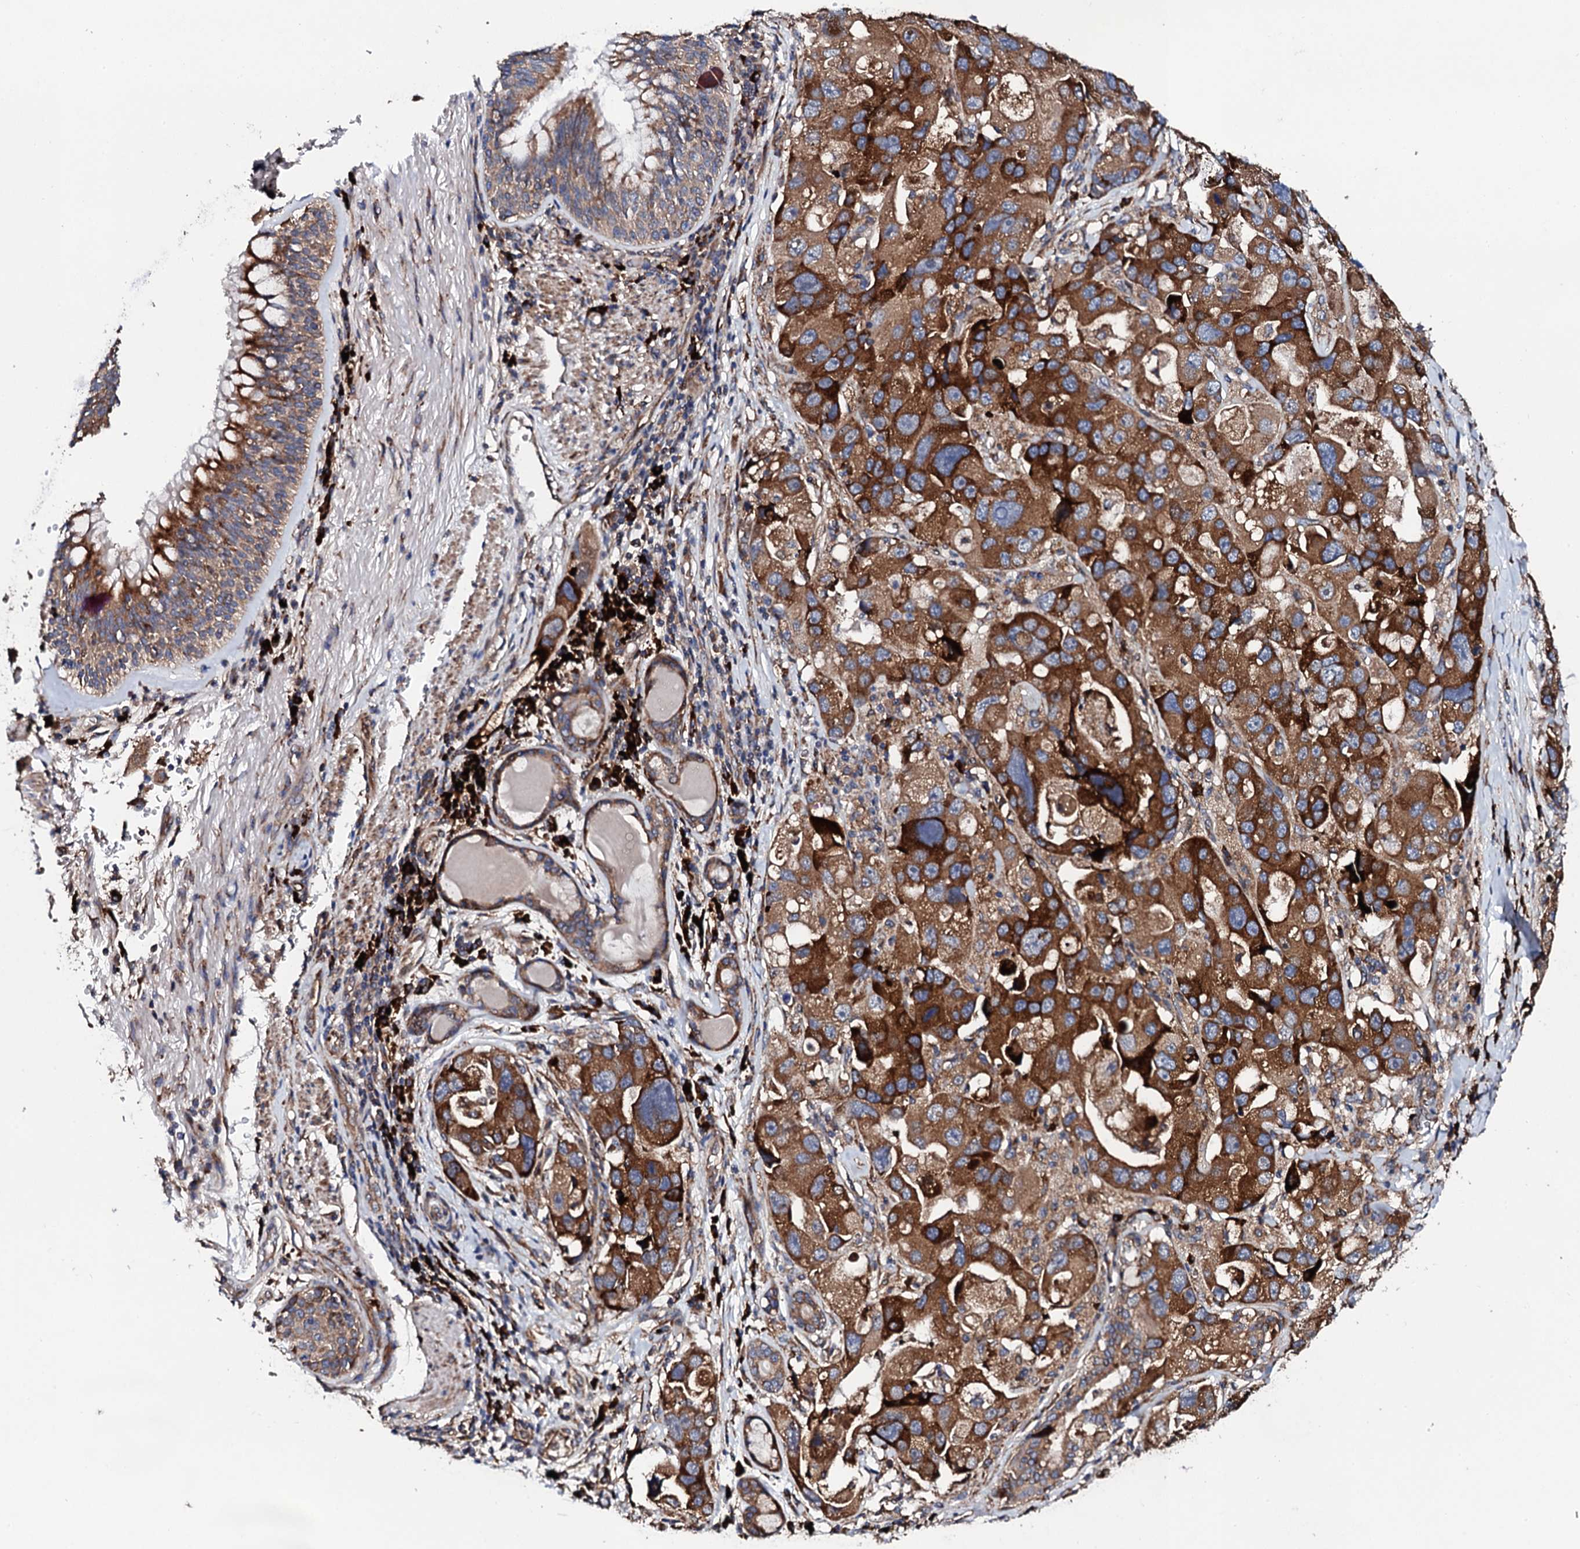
{"staining": {"intensity": "strong", "quantity": ">75%", "location": "cytoplasmic/membranous"}, "tissue": "lung cancer", "cell_type": "Tumor cells", "image_type": "cancer", "snomed": [{"axis": "morphology", "description": "Adenocarcinoma, NOS"}, {"axis": "topography", "description": "Lung"}], "caption": "Tumor cells exhibit high levels of strong cytoplasmic/membranous expression in about >75% of cells in human lung adenocarcinoma.", "gene": "LIPT2", "patient": {"sex": "female", "age": 54}}